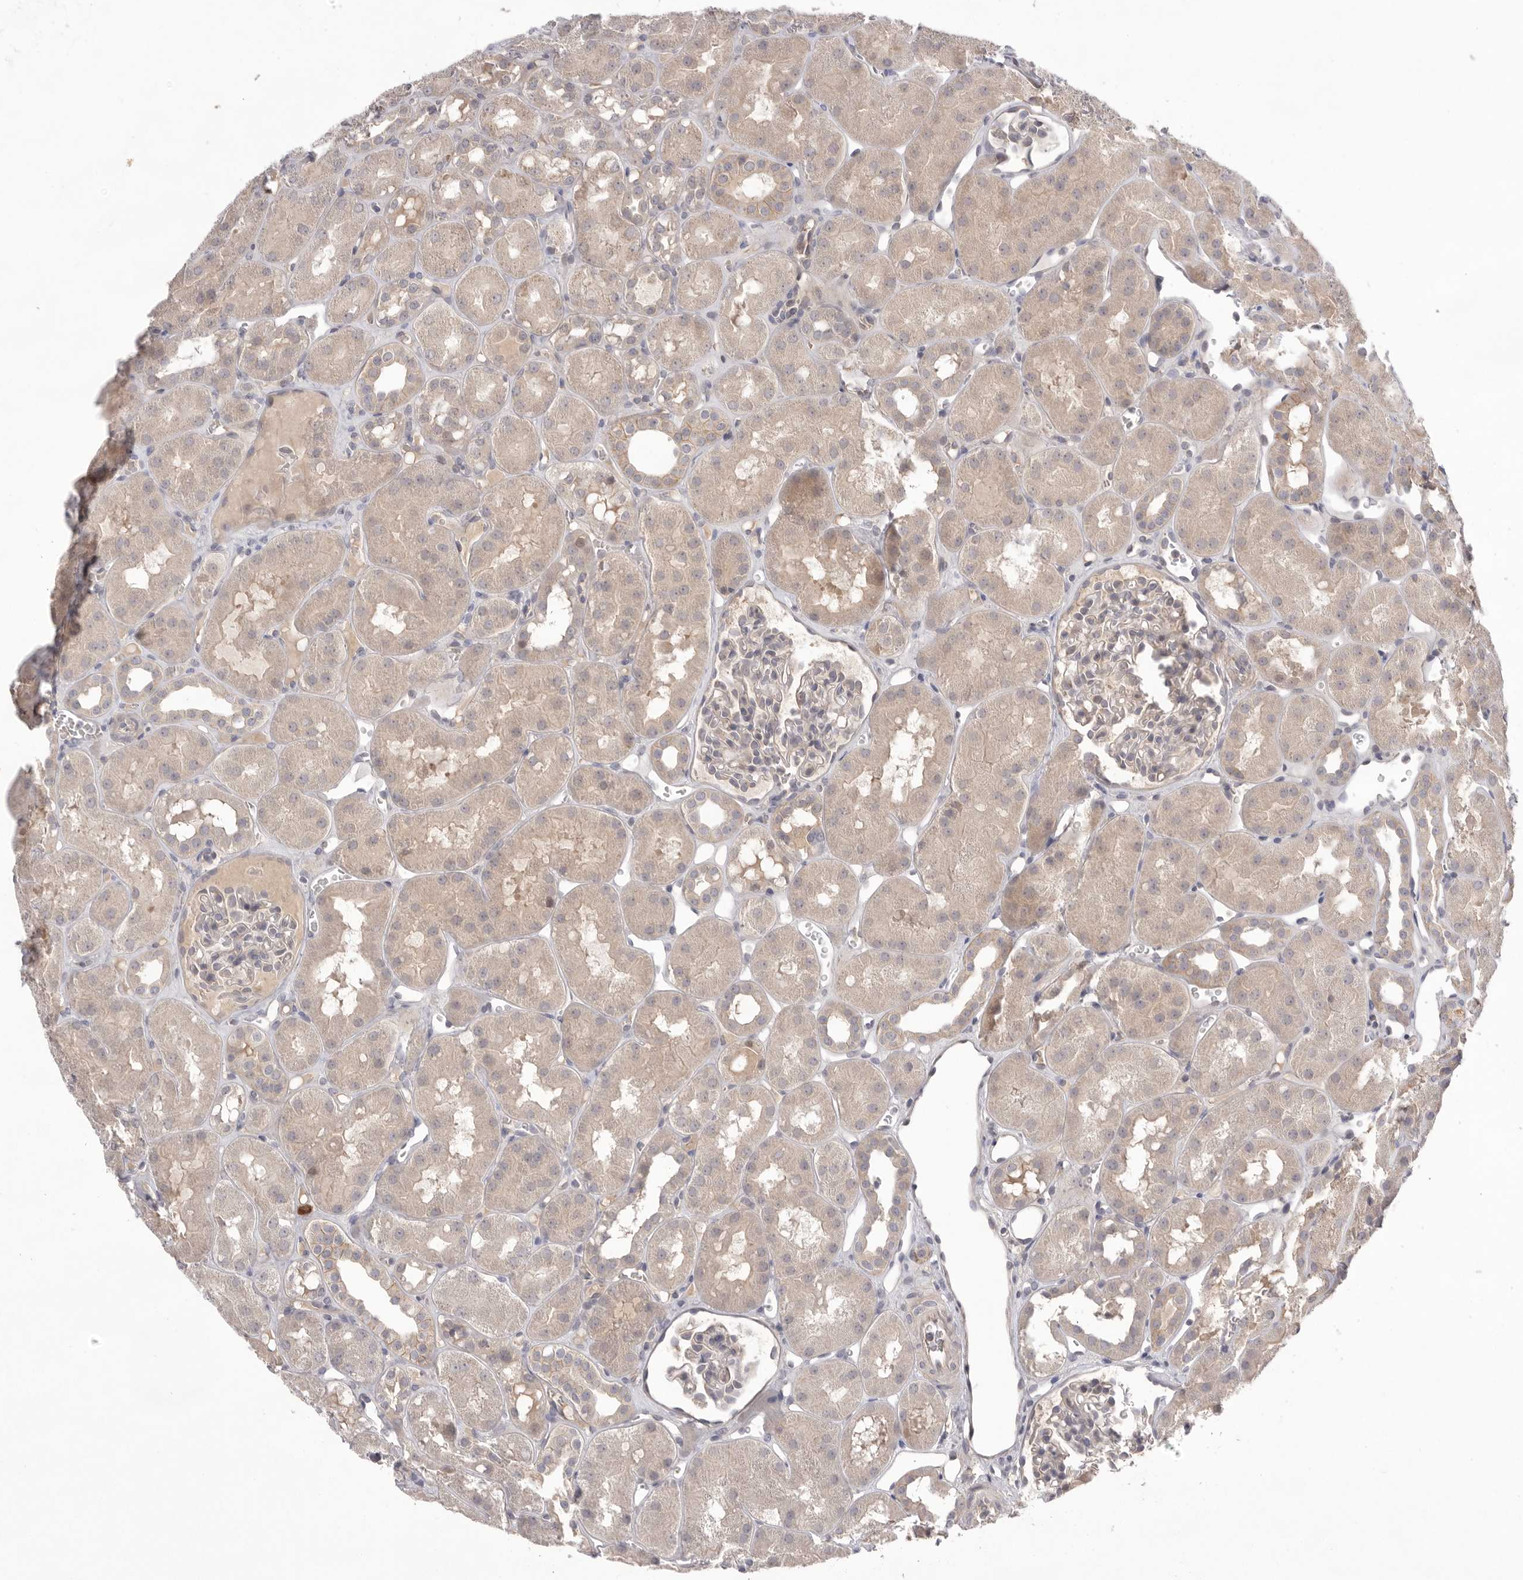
{"staining": {"intensity": "negative", "quantity": "none", "location": "none"}, "tissue": "kidney", "cell_type": "Cells in glomeruli", "image_type": "normal", "snomed": [{"axis": "morphology", "description": "Normal tissue, NOS"}, {"axis": "topography", "description": "Kidney"}], "caption": "Benign kidney was stained to show a protein in brown. There is no significant positivity in cells in glomeruli. (DAB immunohistochemistry visualized using brightfield microscopy, high magnification).", "gene": "NRCAM", "patient": {"sex": "male", "age": 16}}